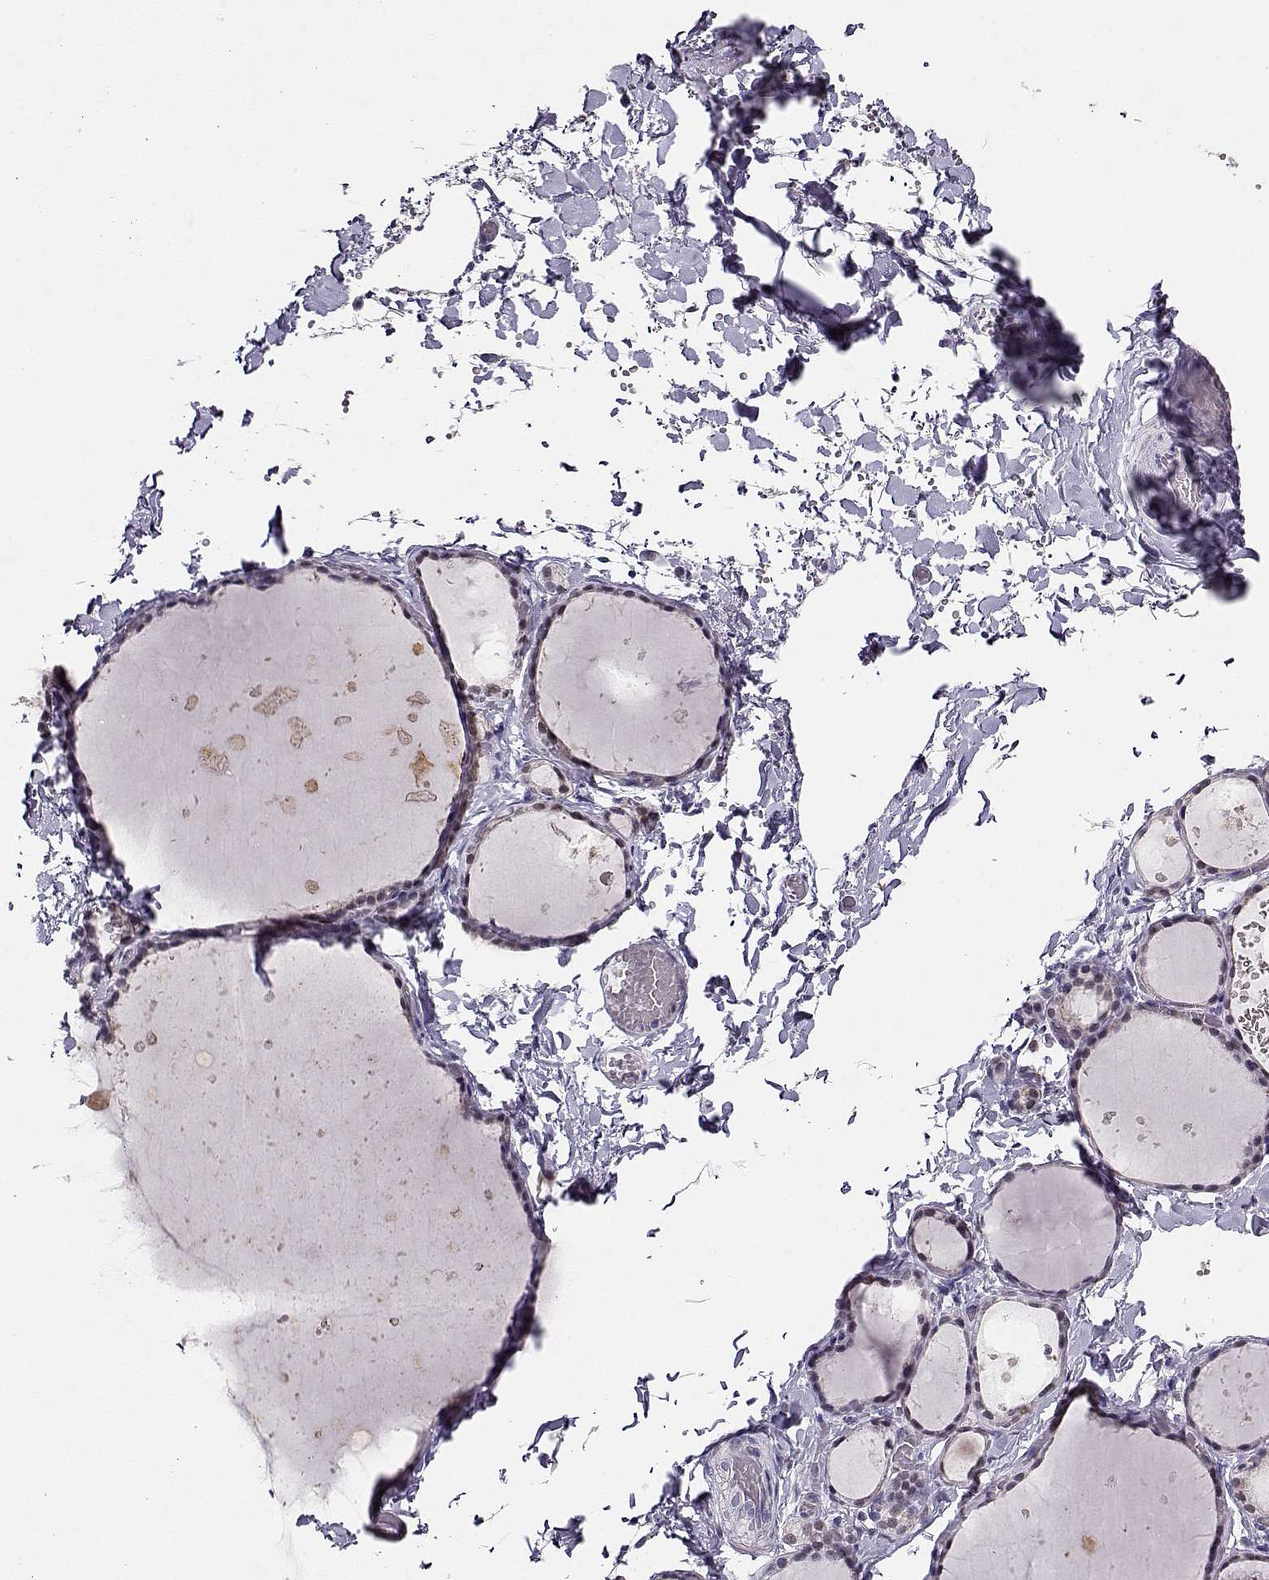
{"staining": {"intensity": "strong", "quantity": ">75%", "location": "nuclear"}, "tissue": "thyroid gland", "cell_type": "Glandular cells", "image_type": "normal", "snomed": [{"axis": "morphology", "description": "Normal tissue, NOS"}, {"axis": "topography", "description": "Thyroid gland"}], "caption": "Strong nuclear expression for a protein is present in approximately >75% of glandular cells of benign thyroid gland using IHC.", "gene": "POLI", "patient": {"sex": "female", "age": 56}}